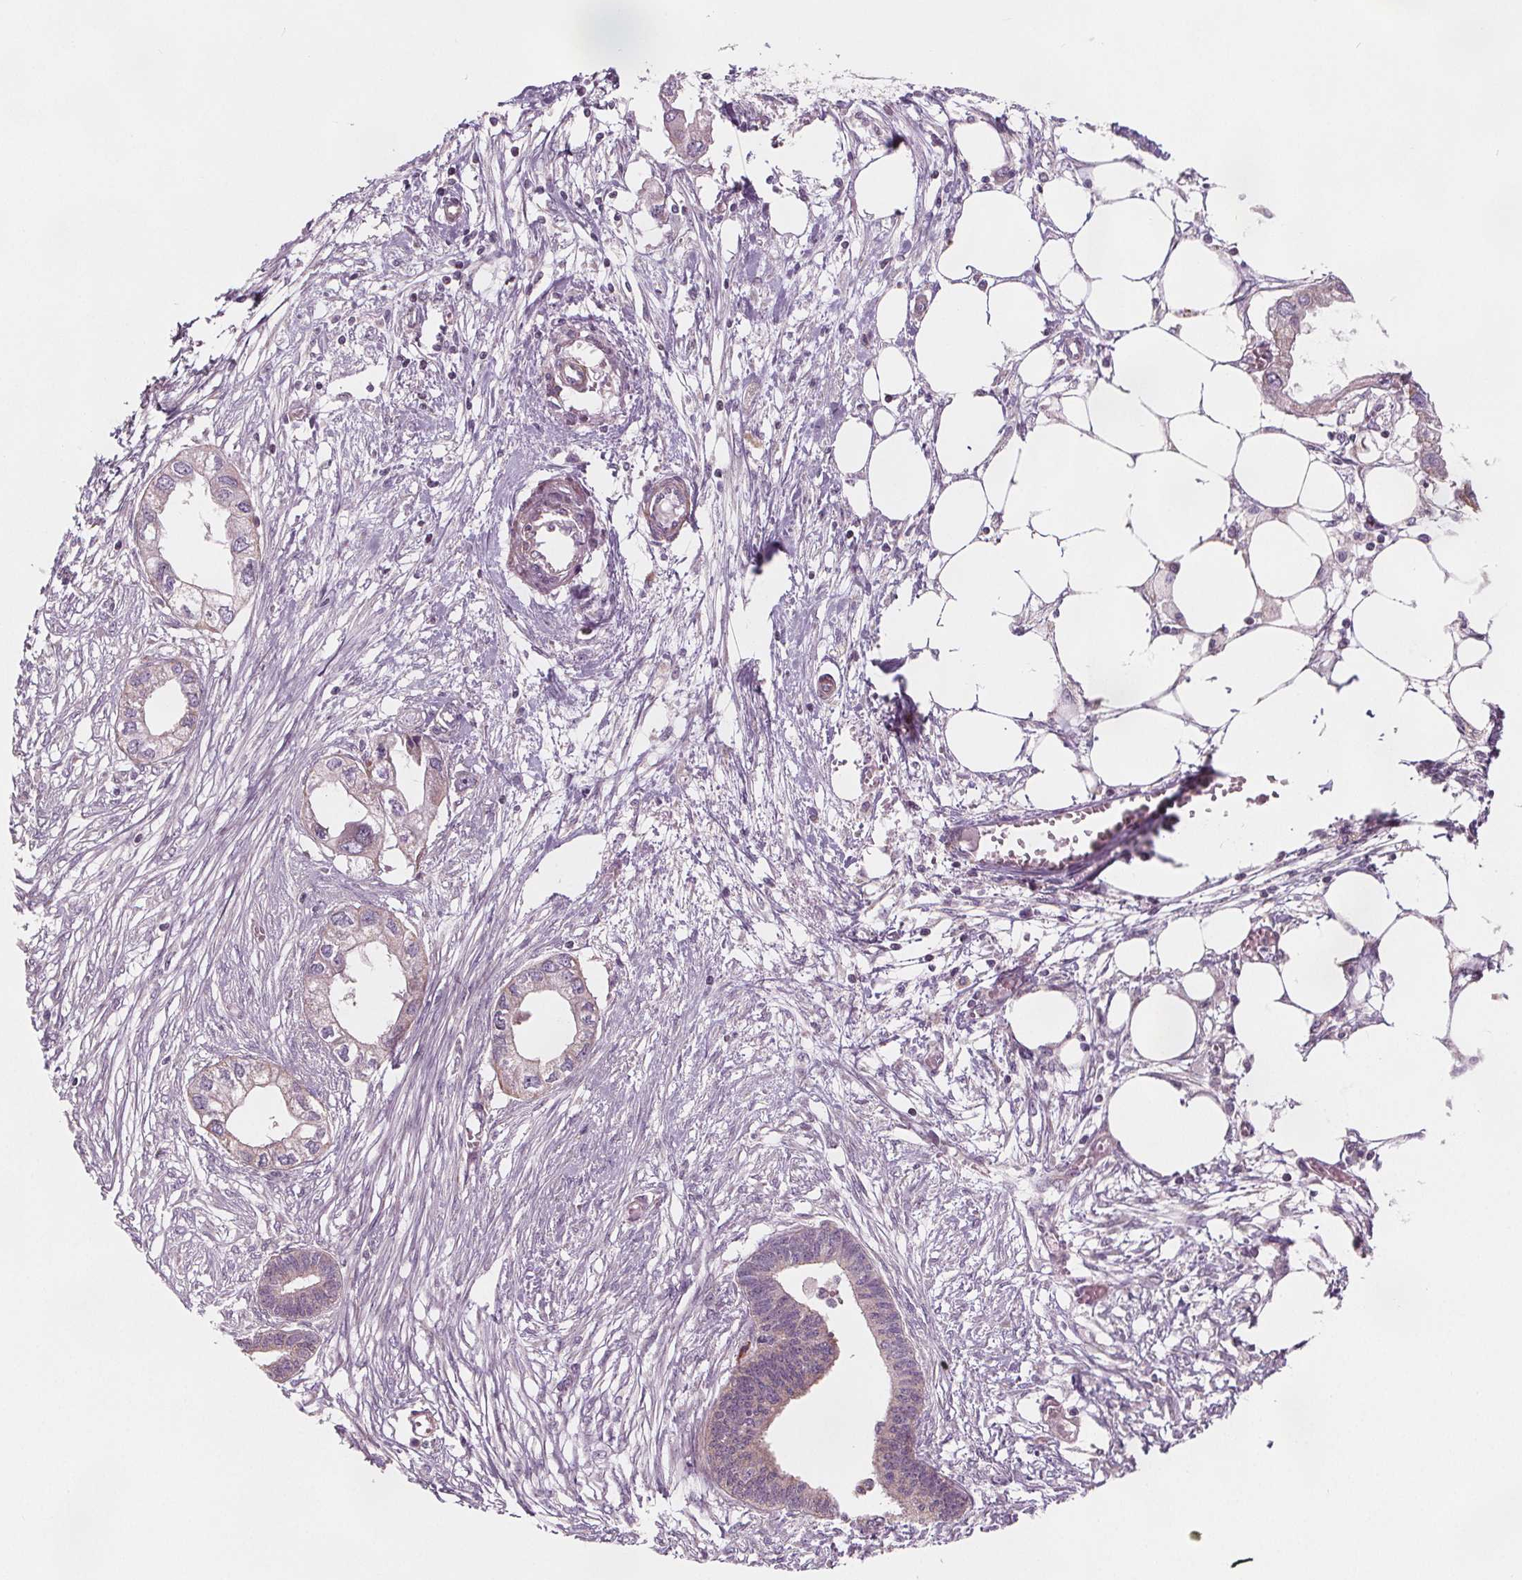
{"staining": {"intensity": "weak", "quantity": "<25%", "location": "cytoplasmic/membranous"}, "tissue": "endometrial cancer", "cell_type": "Tumor cells", "image_type": "cancer", "snomed": [{"axis": "morphology", "description": "Adenocarcinoma, NOS"}, {"axis": "morphology", "description": "Adenocarcinoma, metastatic, NOS"}, {"axis": "topography", "description": "Adipose tissue"}, {"axis": "topography", "description": "Endometrium"}], "caption": "An IHC micrograph of endometrial adenocarcinoma is shown. There is no staining in tumor cells of endometrial adenocarcinoma. (Brightfield microscopy of DAB (3,3'-diaminobenzidine) immunohistochemistry (IHC) at high magnification).", "gene": "ADAM33", "patient": {"sex": "female", "age": 67}}